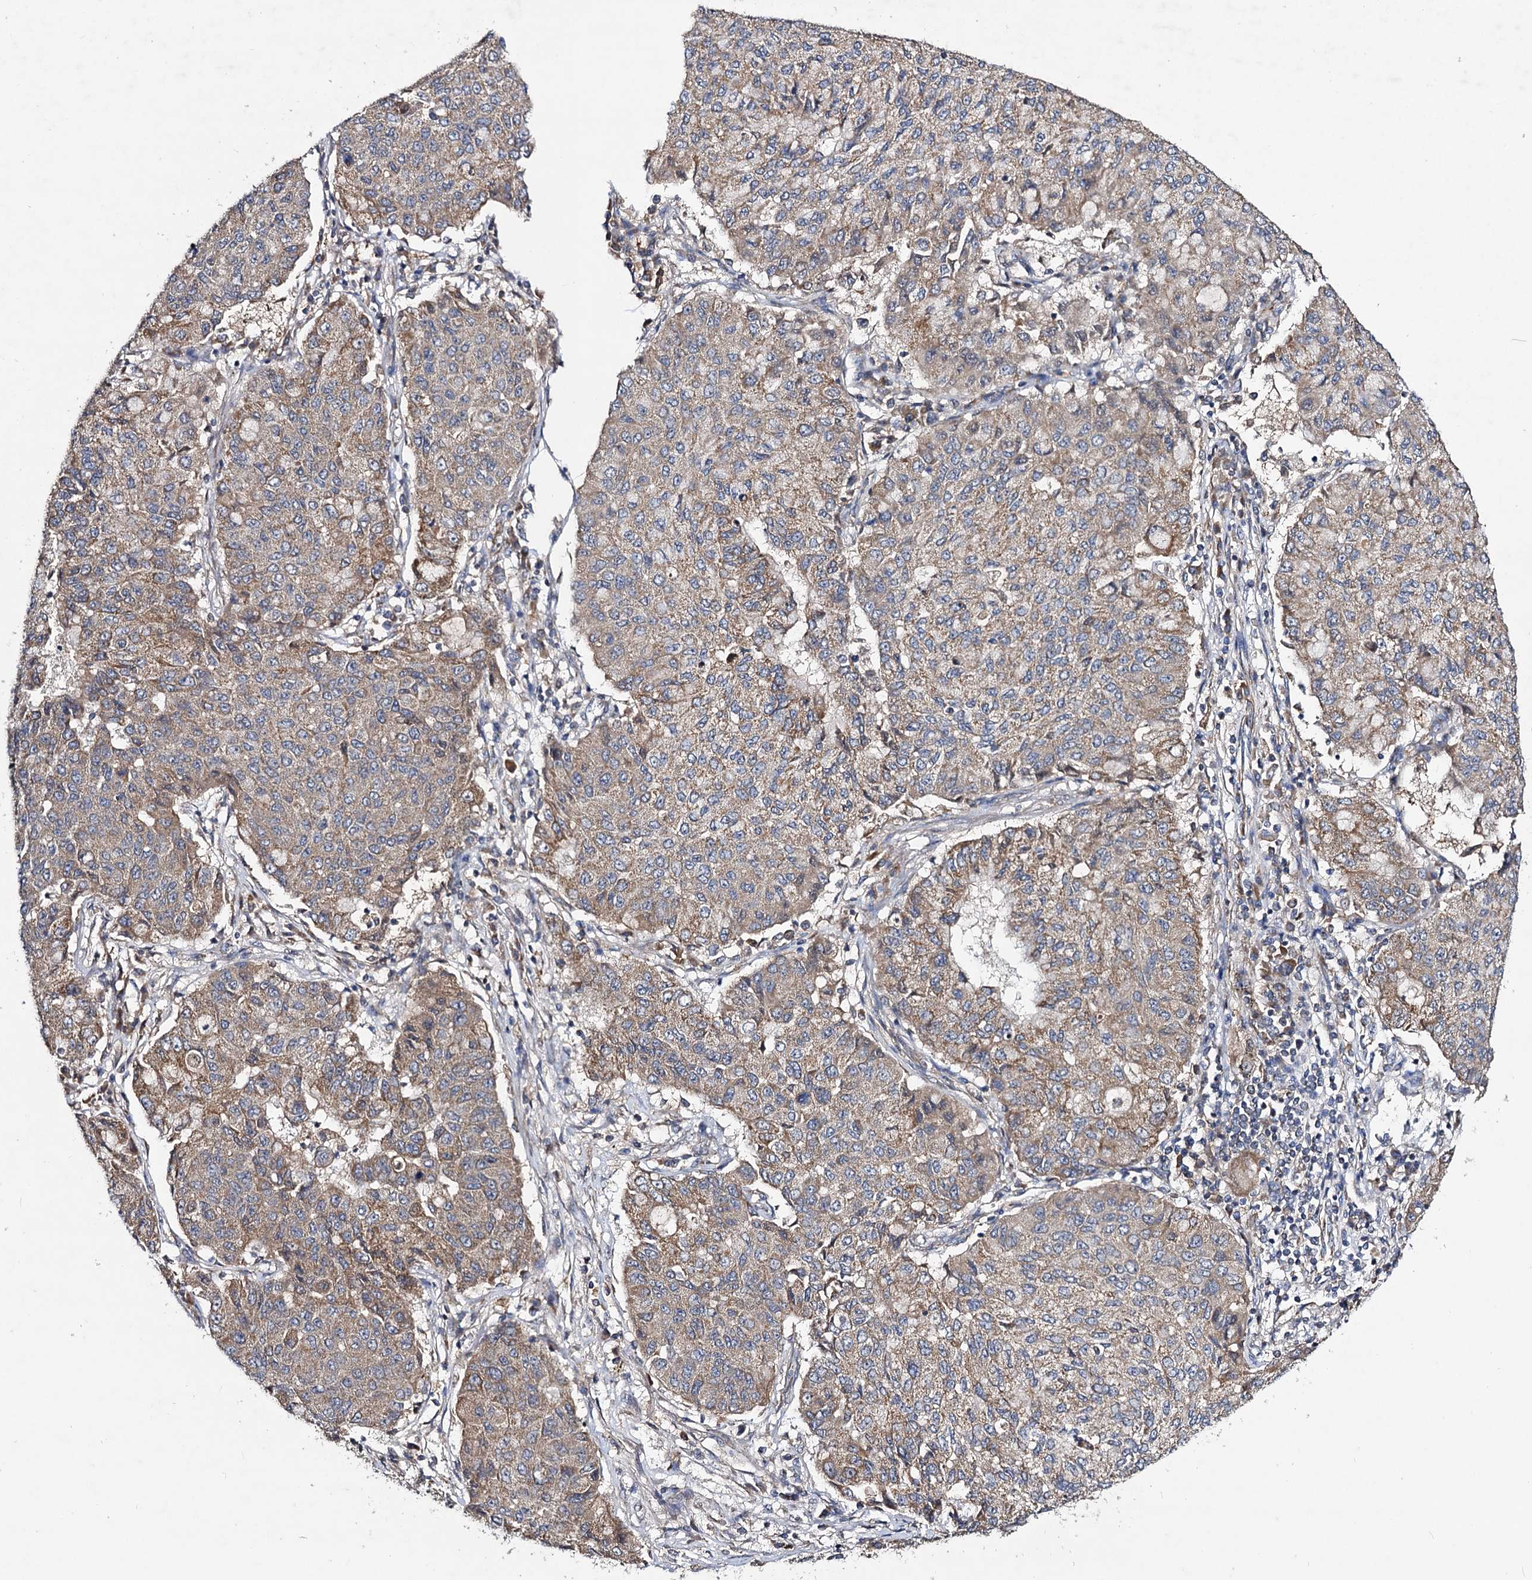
{"staining": {"intensity": "weak", "quantity": ">75%", "location": "cytoplasmic/membranous"}, "tissue": "lung cancer", "cell_type": "Tumor cells", "image_type": "cancer", "snomed": [{"axis": "morphology", "description": "Squamous cell carcinoma, NOS"}, {"axis": "topography", "description": "Lung"}], "caption": "Immunohistochemistry of lung cancer (squamous cell carcinoma) demonstrates low levels of weak cytoplasmic/membranous positivity in approximately >75% of tumor cells. The staining was performed using DAB (3,3'-diaminobenzidine), with brown indicating positive protein expression. Nuclei are stained blue with hematoxylin.", "gene": "VPS37D", "patient": {"sex": "male", "age": 74}}